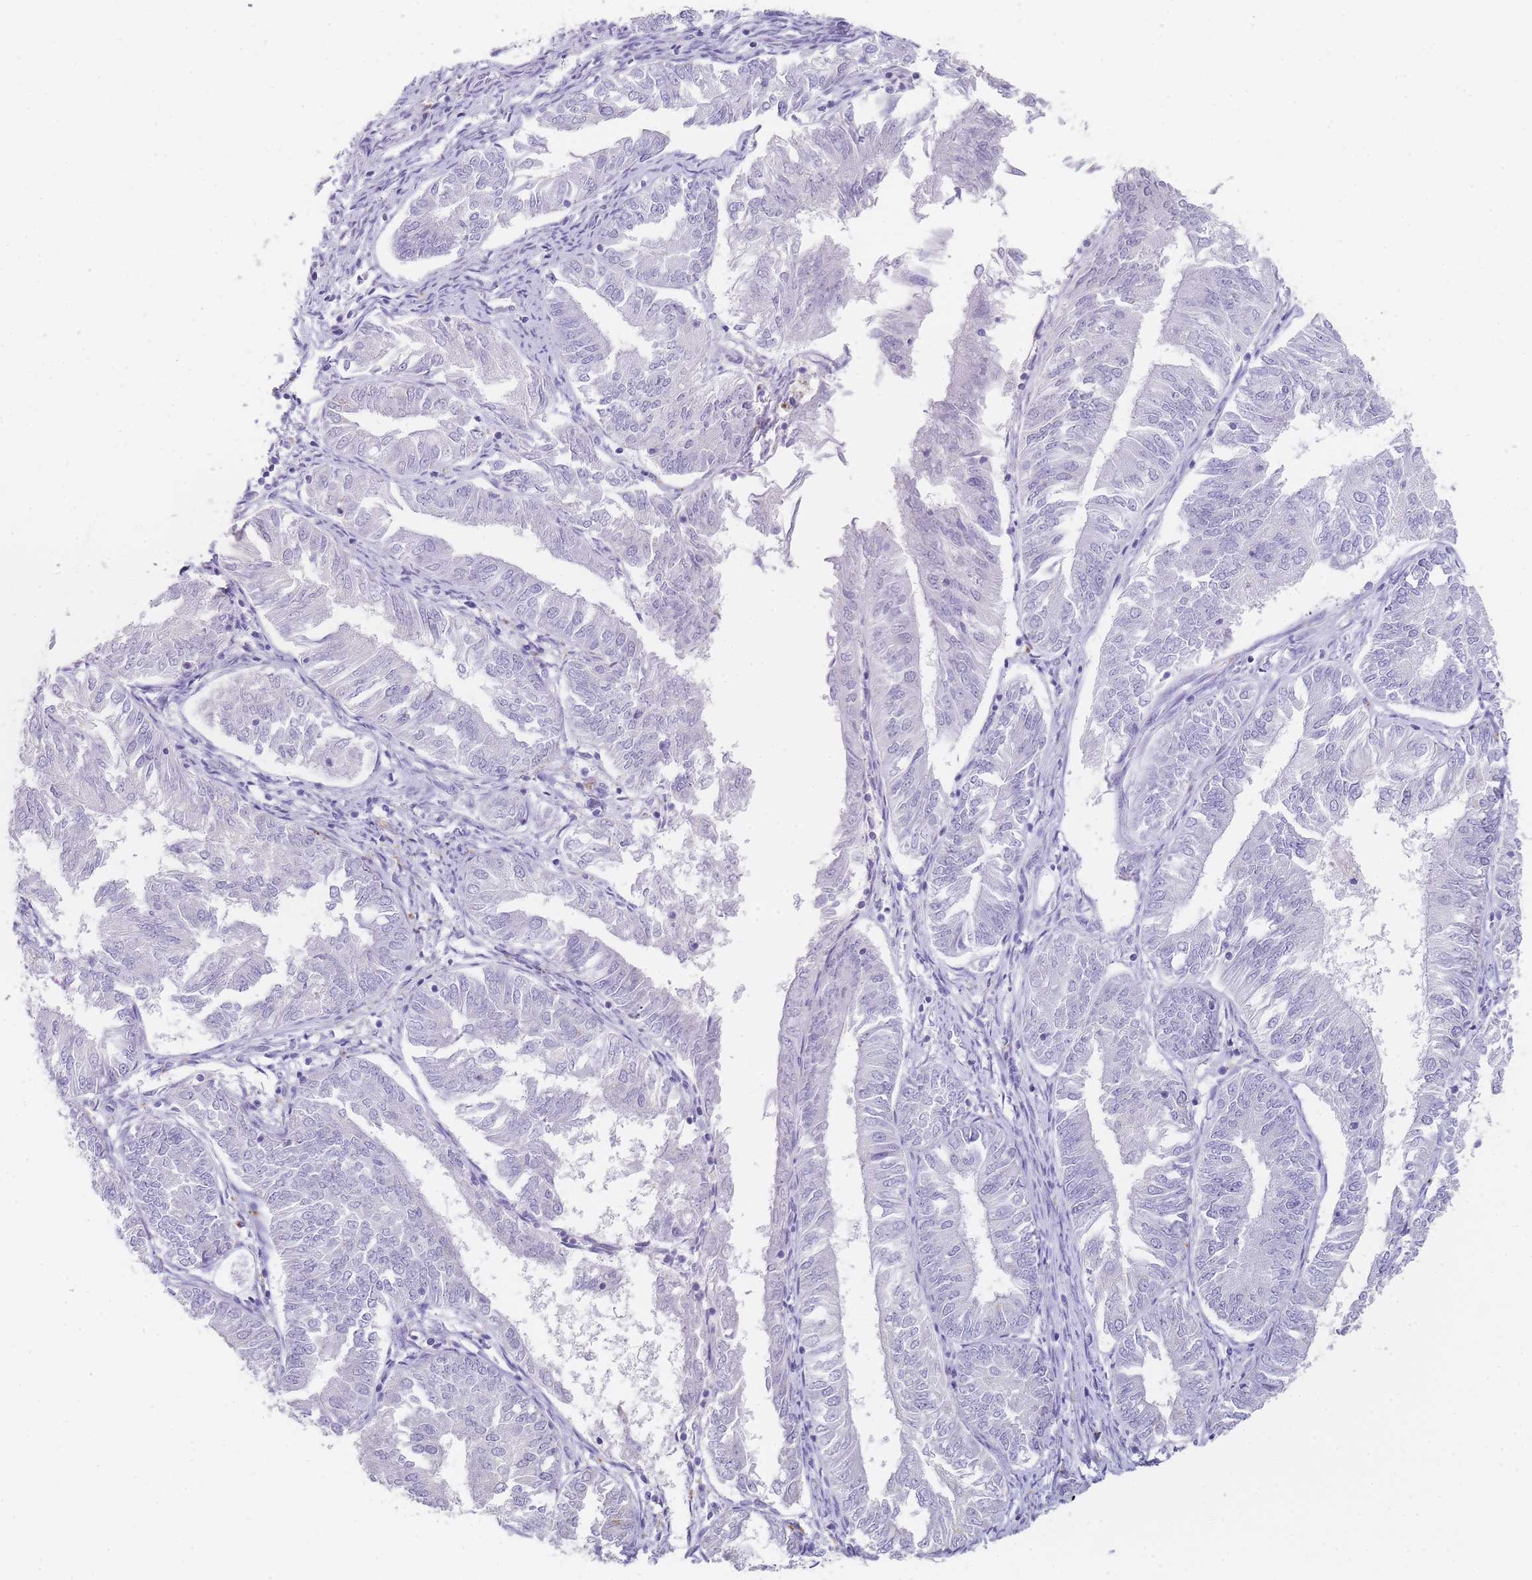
{"staining": {"intensity": "negative", "quantity": "none", "location": "none"}, "tissue": "endometrial cancer", "cell_type": "Tumor cells", "image_type": "cancer", "snomed": [{"axis": "morphology", "description": "Adenocarcinoma, NOS"}, {"axis": "topography", "description": "Endometrium"}], "caption": "Endometrial cancer was stained to show a protein in brown. There is no significant expression in tumor cells.", "gene": "RHO", "patient": {"sex": "female", "age": 58}}